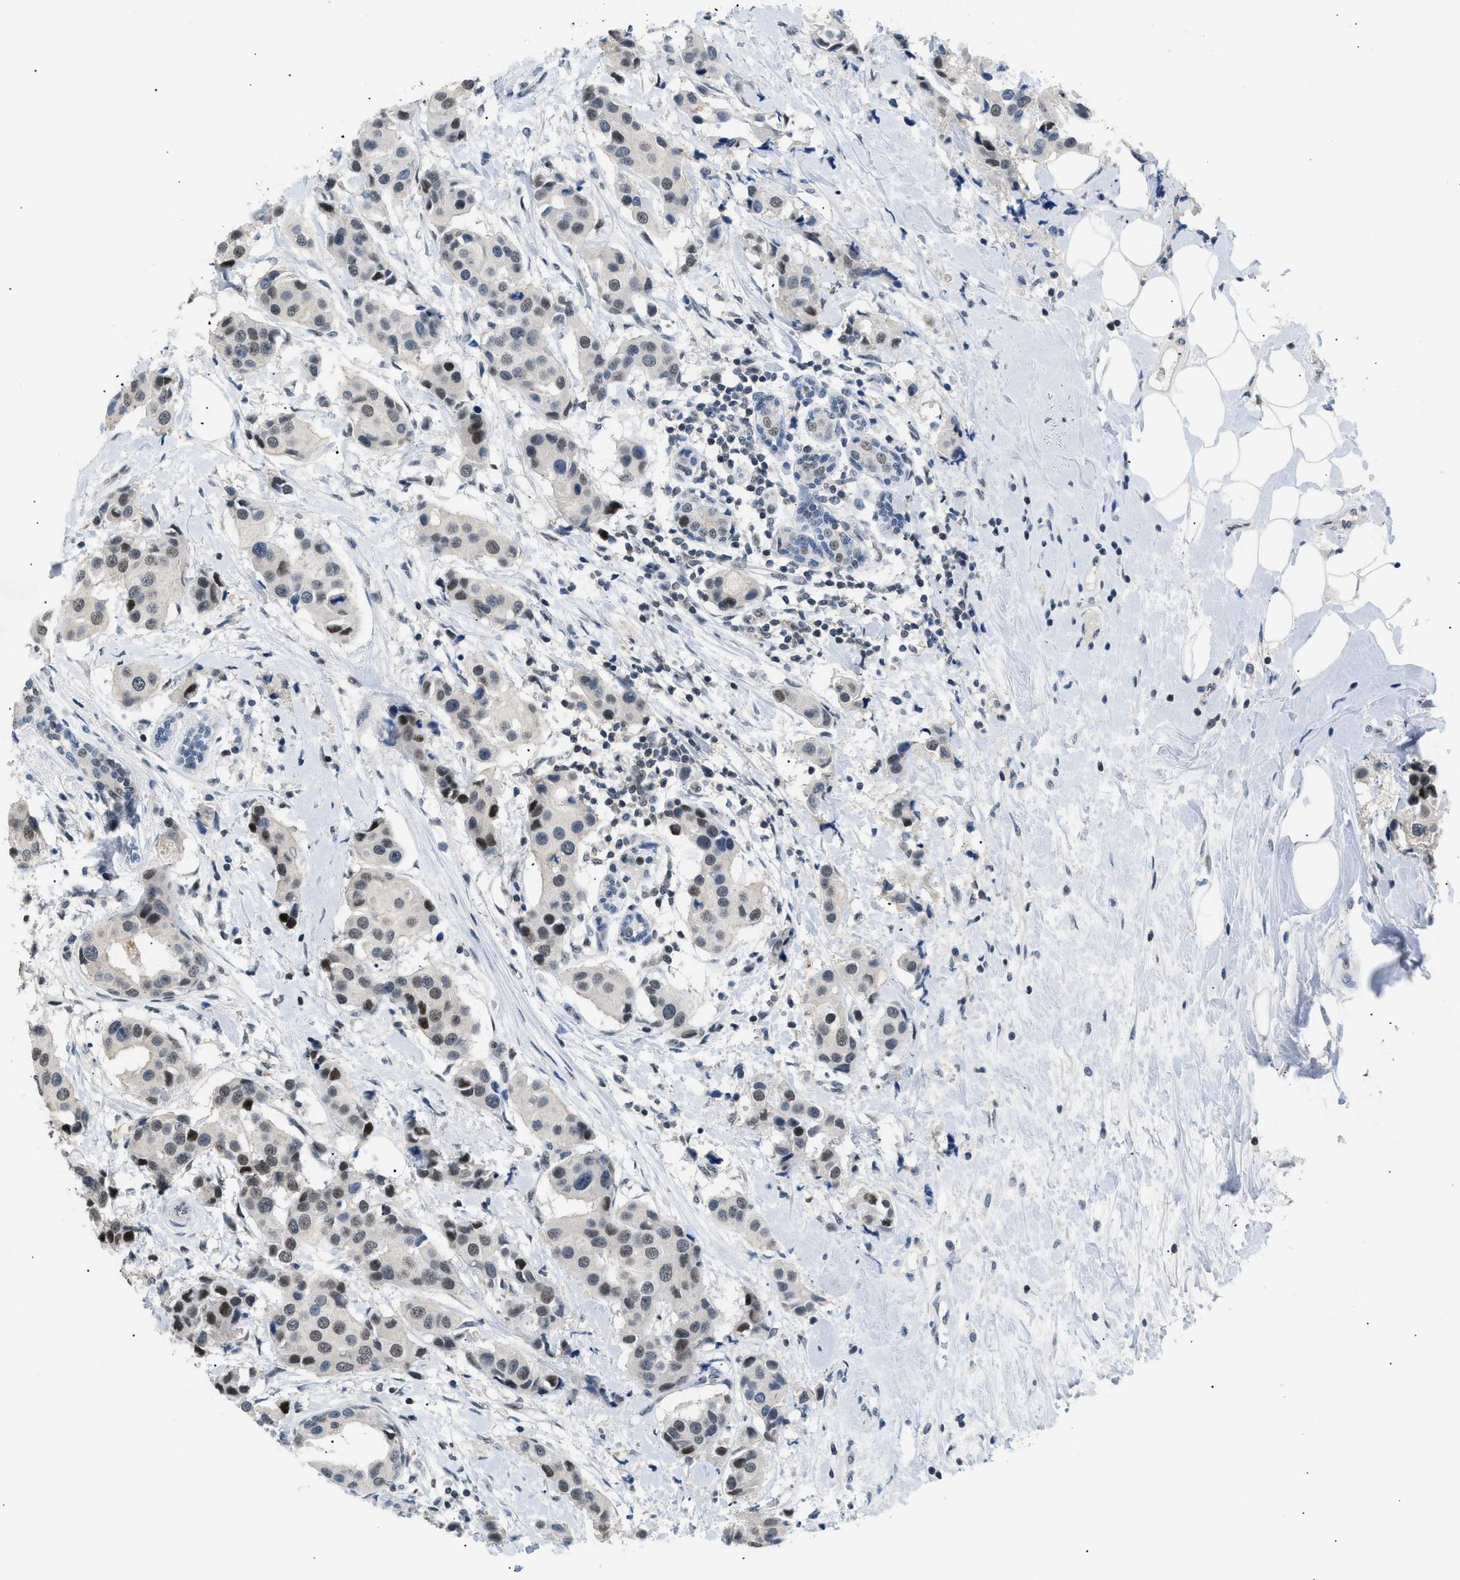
{"staining": {"intensity": "moderate", "quantity": "25%-75%", "location": "nuclear"}, "tissue": "breast cancer", "cell_type": "Tumor cells", "image_type": "cancer", "snomed": [{"axis": "morphology", "description": "Normal tissue, NOS"}, {"axis": "morphology", "description": "Duct carcinoma"}, {"axis": "topography", "description": "Breast"}], "caption": "Immunohistochemistry micrograph of neoplastic tissue: human breast cancer stained using immunohistochemistry demonstrates medium levels of moderate protein expression localized specifically in the nuclear of tumor cells, appearing as a nuclear brown color.", "gene": "KCNC3", "patient": {"sex": "female", "age": 39}}